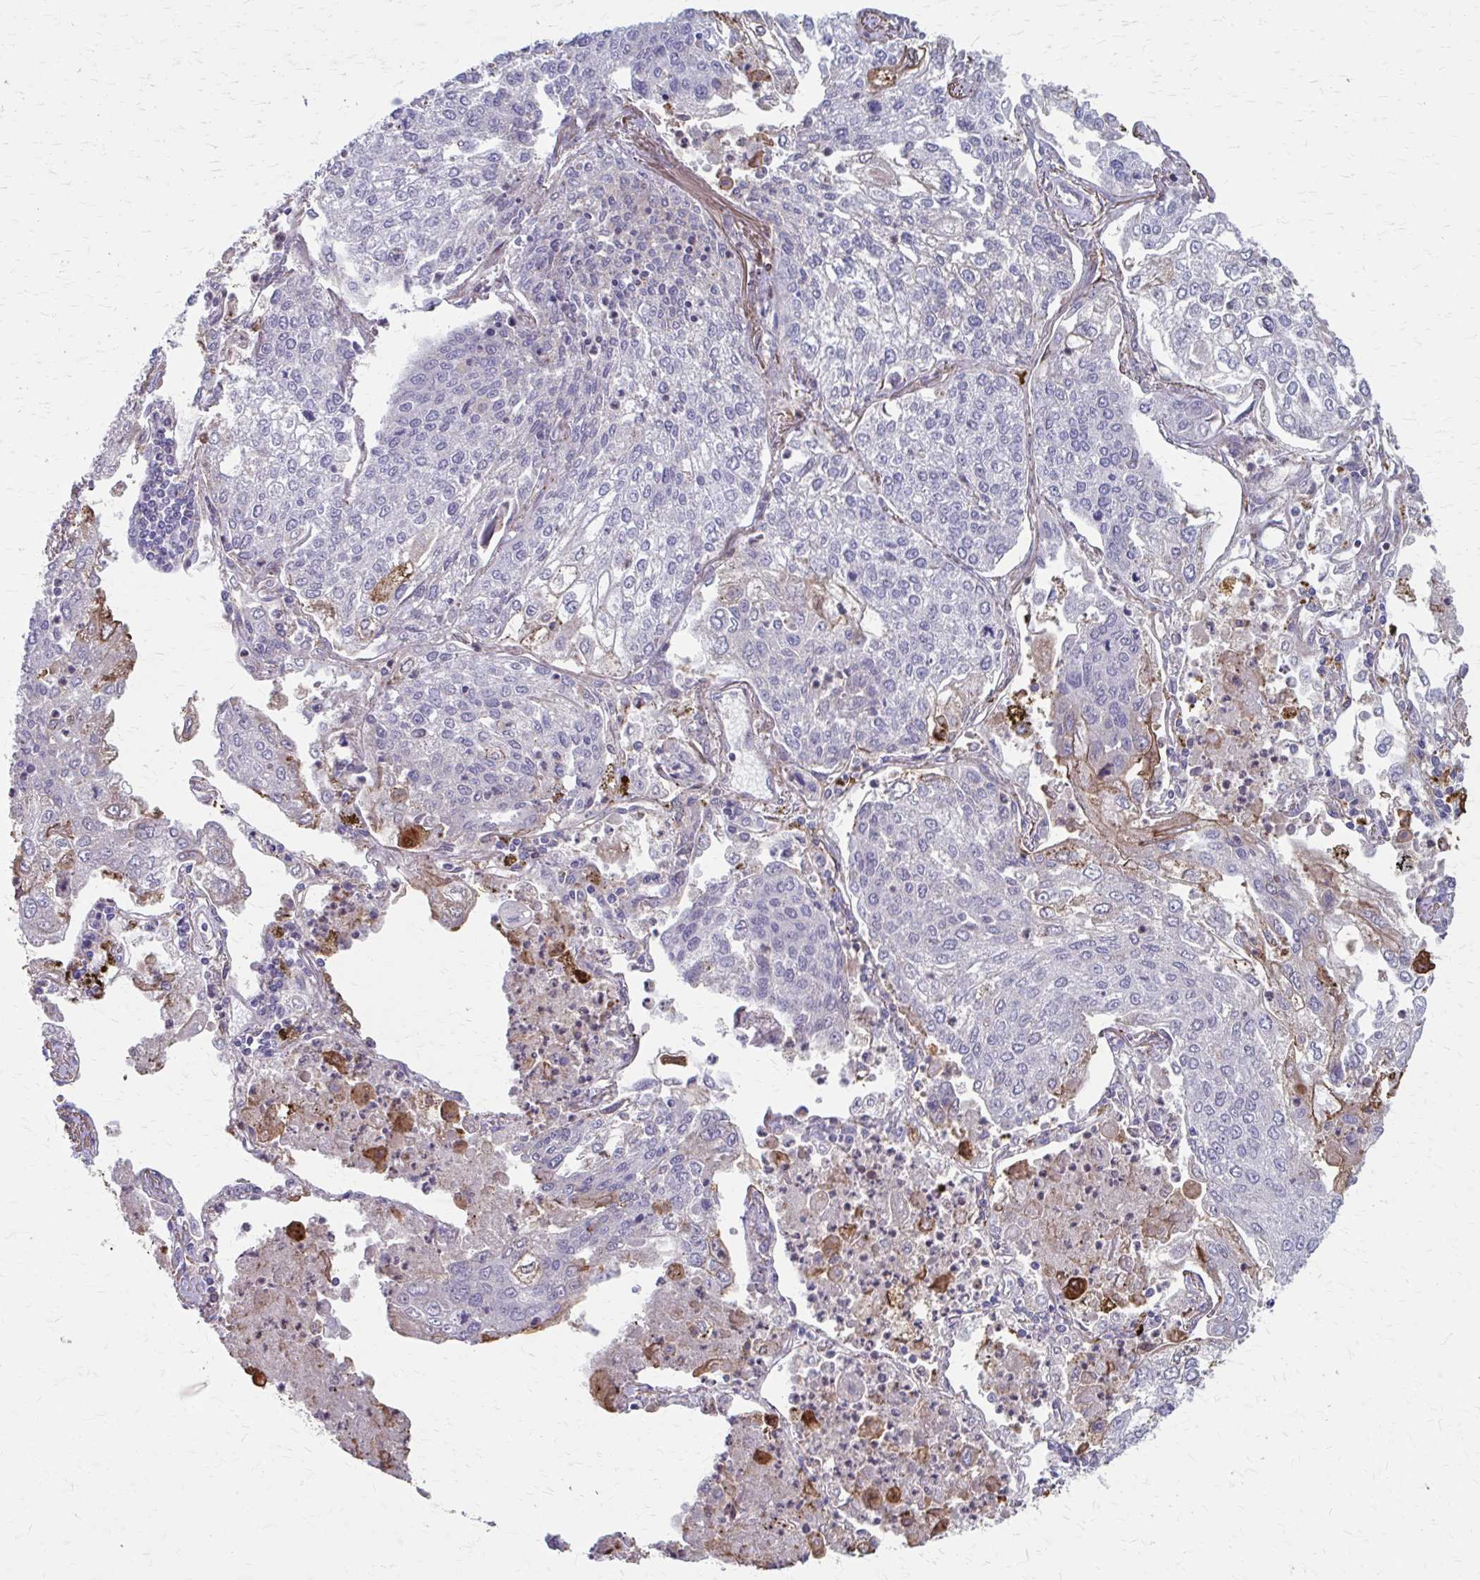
{"staining": {"intensity": "negative", "quantity": "none", "location": "none"}, "tissue": "lung cancer", "cell_type": "Tumor cells", "image_type": "cancer", "snomed": [{"axis": "morphology", "description": "Squamous cell carcinoma, NOS"}, {"axis": "topography", "description": "Lung"}], "caption": "This histopathology image is of squamous cell carcinoma (lung) stained with immunohistochemistry (IHC) to label a protein in brown with the nuclei are counter-stained blue. There is no expression in tumor cells. Brightfield microscopy of IHC stained with DAB (3,3'-diaminobenzidine) (brown) and hematoxylin (blue), captured at high magnification.", "gene": "MMP14", "patient": {"sex": "male", "age": 74}}